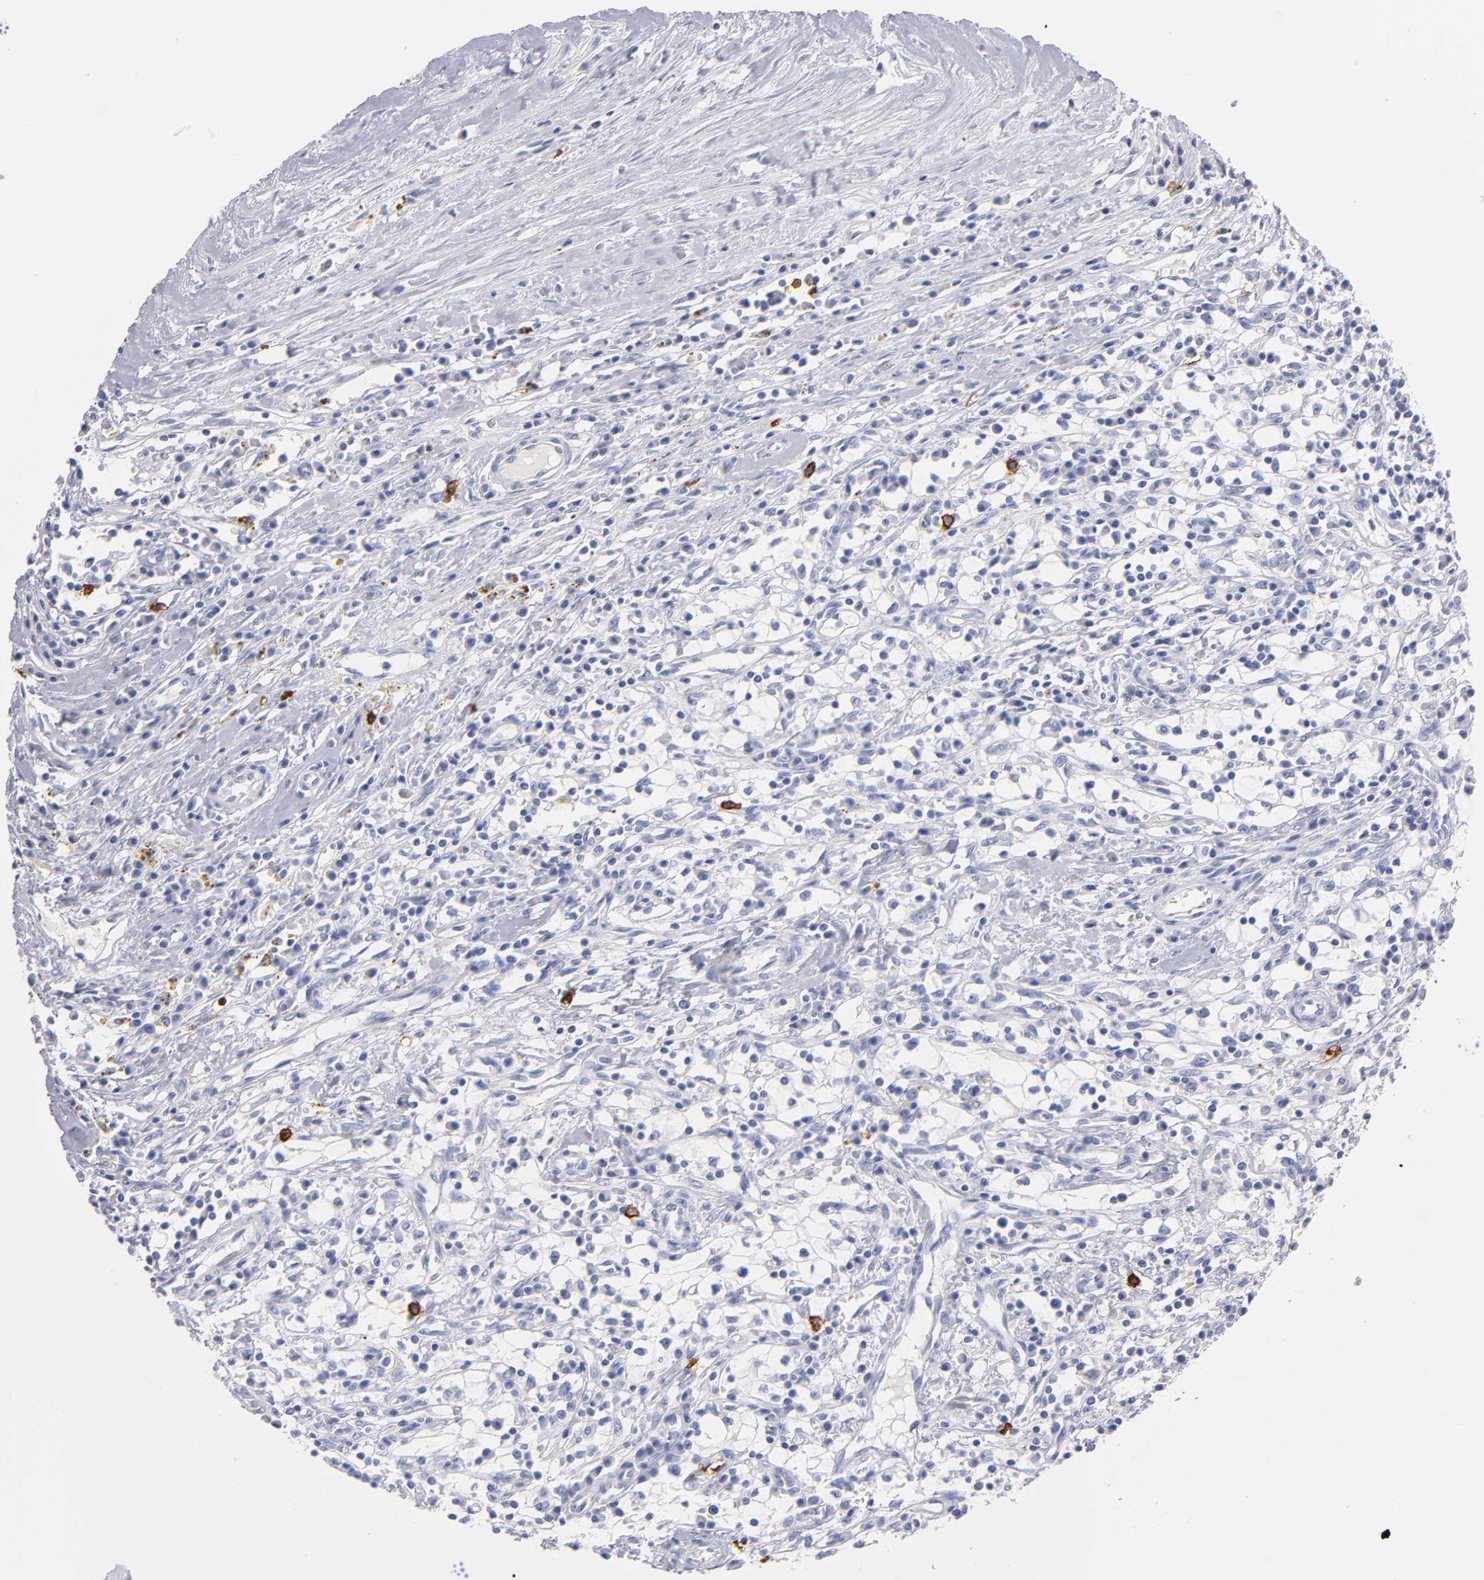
{"staining": {"intensity": "negative", "quantity": "none", "location": "none"}, "tissue": "renal cancer", "cell_type": "Tumor cells", "image_type": "cancer", "snomed": [{"axis": "morphology", "description": "Adenocarcinoma, NOS"}, {"axis": "topography", "description": "Kidney"}], "caption": "This micrograph is of renal cancer (adenocarcinoma) stained with immunohistochemistry (IHC) to label a protein in brown with the nuclei are counter-stained blue. There is no positivity in tumor cells. (DAB (3,3'-diaminobenzidine) IHC visualized using brightfield microscopy, high magnification).", "gene": "KIT", "patient": {"sex": "male", "age": 82}}